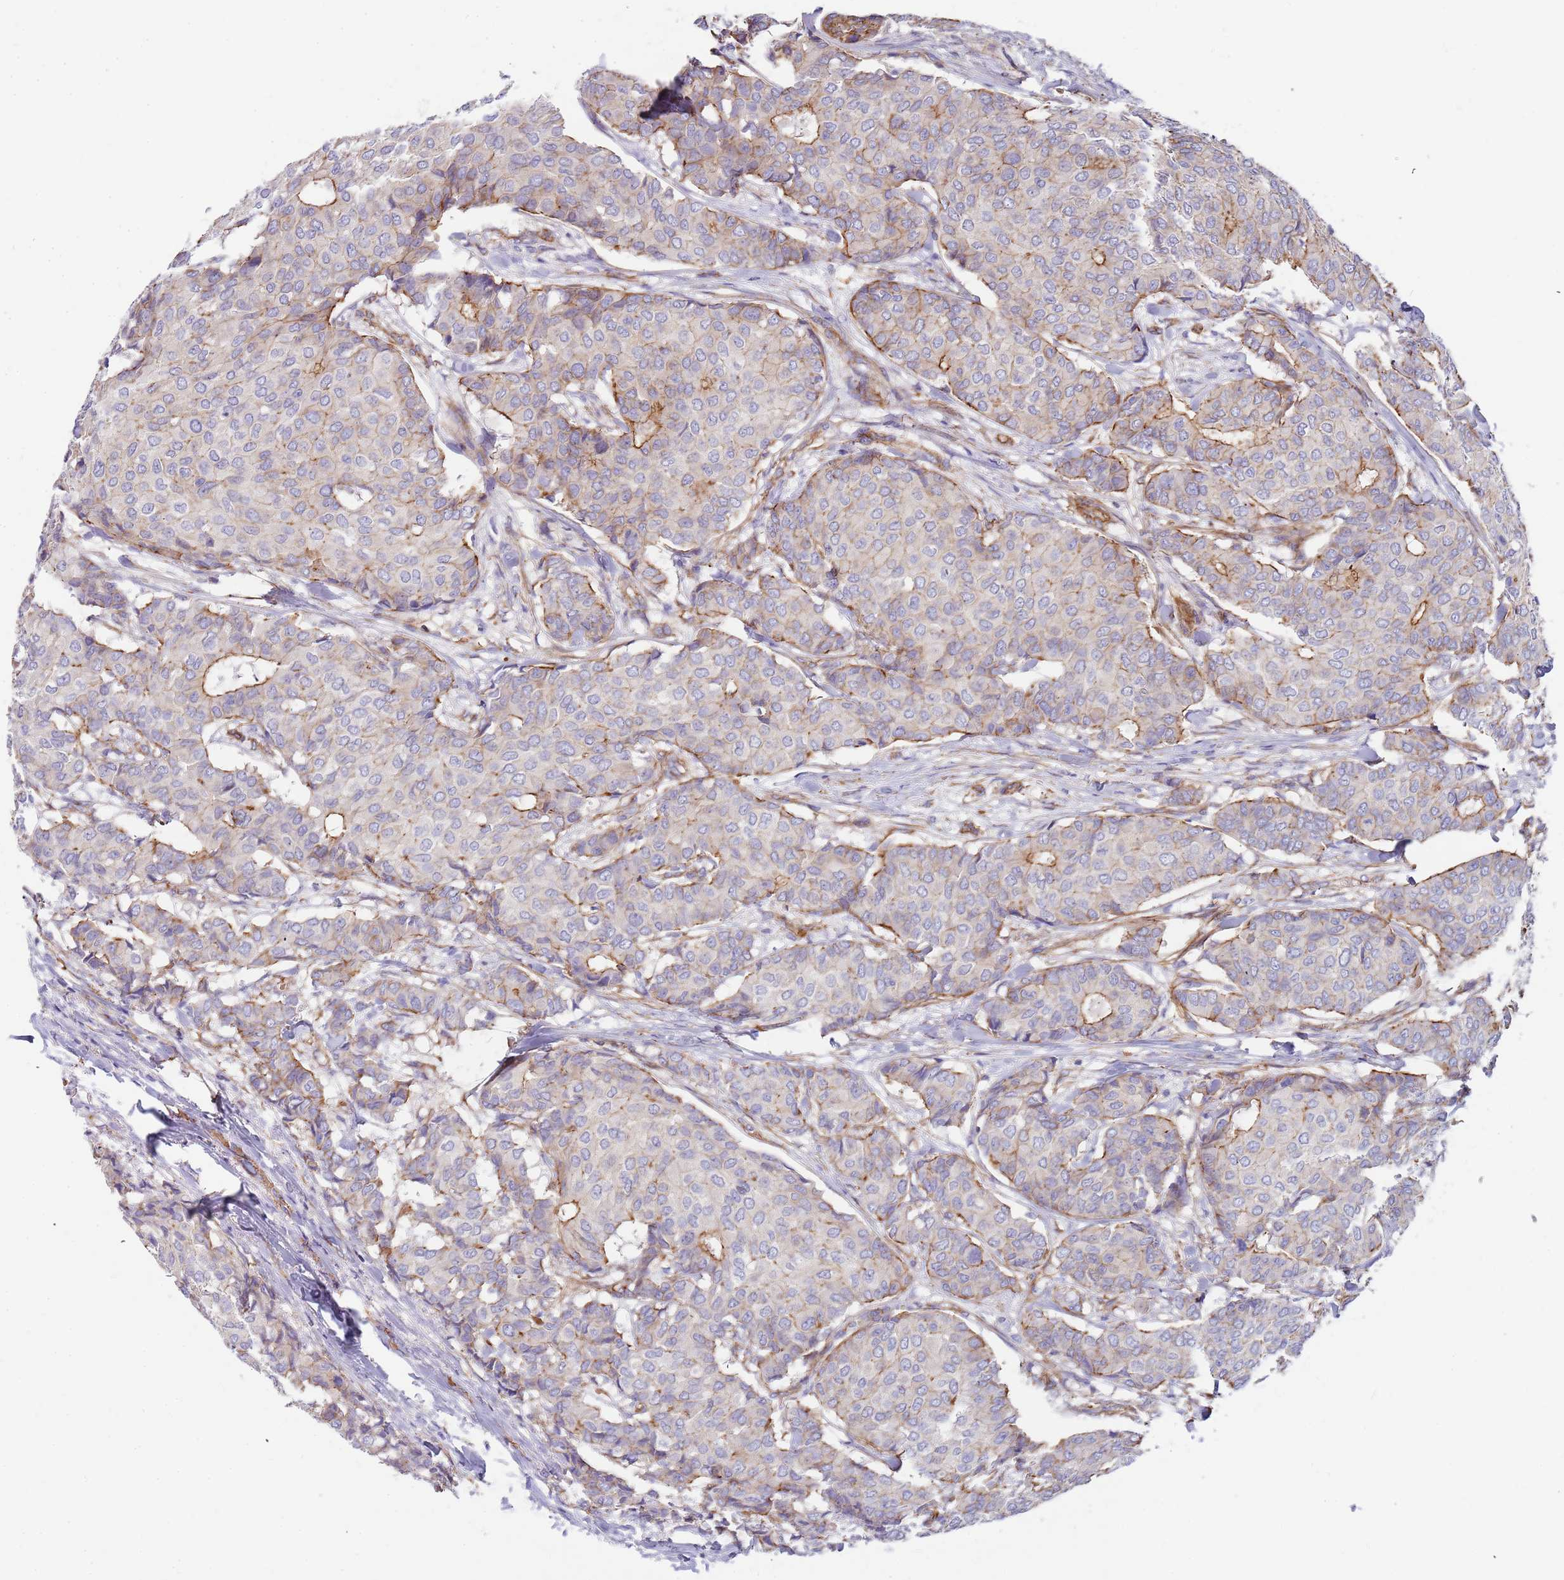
{"staining": {"intensity": "moderate", "quantity": "25%-75%", "location": "cytoplasmic/membranous"}, "tissue": "breast cancer", "cell_type": "Tumor cells", "image_type": "cancer", "snomed": [{"axis": "morphology", "description": "Duct carcinoma"}, {"axis": "topography", "description": "Breast"}], "caption": "Human invasive ductal carcinoma (breast) stained for a protein (brown) shows moderate cytoplasmic/membranous positive expression in approximately 25%-75% of tumor cells.", "gene": "GFRAL", "patient": {"sex": "female", "age": 75}}